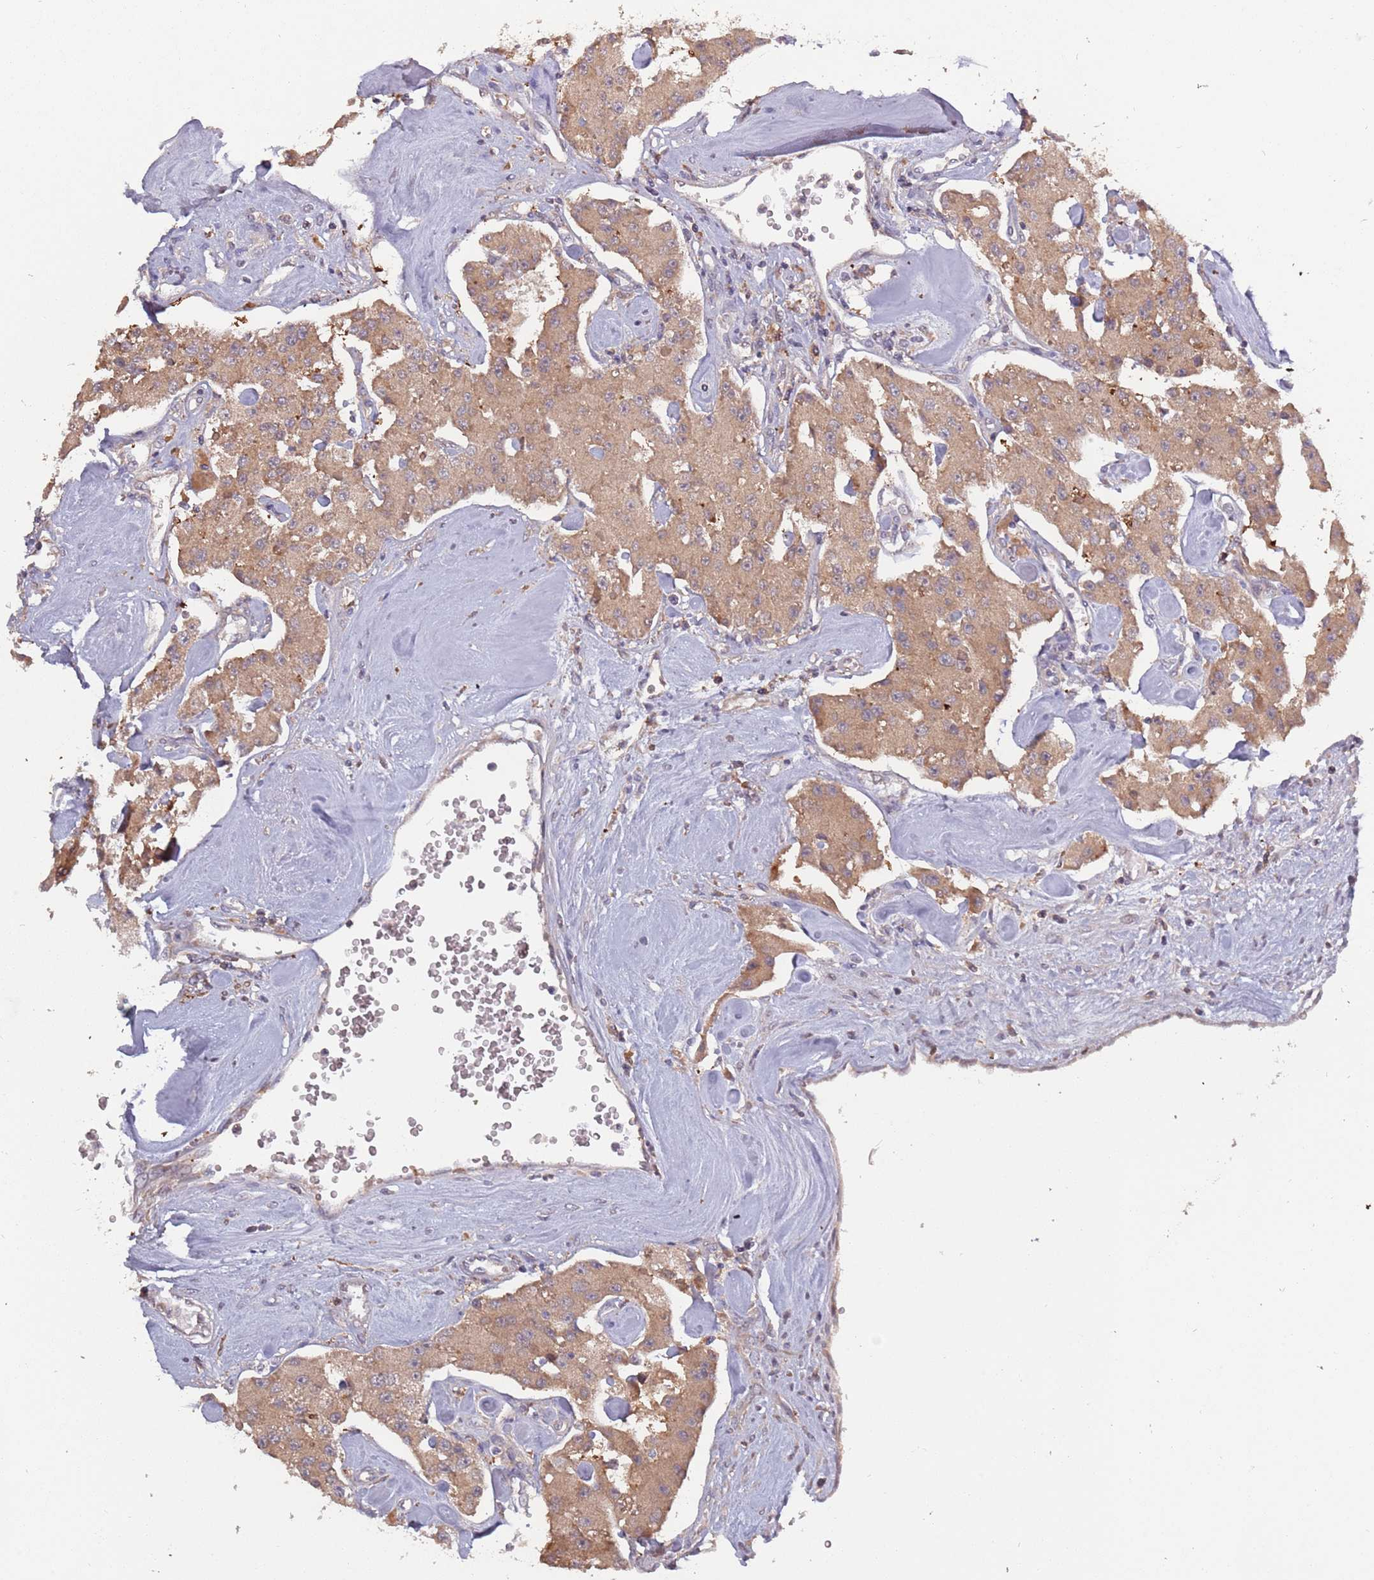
{"staining": {"intensity": "moderate", "quantity": ">75%", "location": "cytoplasmic/membranous"}, "tissue": "carcinoid", "cell_type": "Tumor cells", "image_type": "cancer", "snomed": [{"axis": "morphology", "description": "Carcinoid, malignant, NOS"}, {"axis": "topography", "description": "Pancreas"}], "caption": "Malignant carcinoid tissue exhibits moderate cytoplasmic/membranous expression in approximately >75% of tumor cells (Stains: DAB (3,3'-diaminobenzidine) in brown, nuclei in blue, Microscopy: brightfield microscopy at high magnification).", "gene": "USP32", "patient": {"sex": "male", "age": 41}}